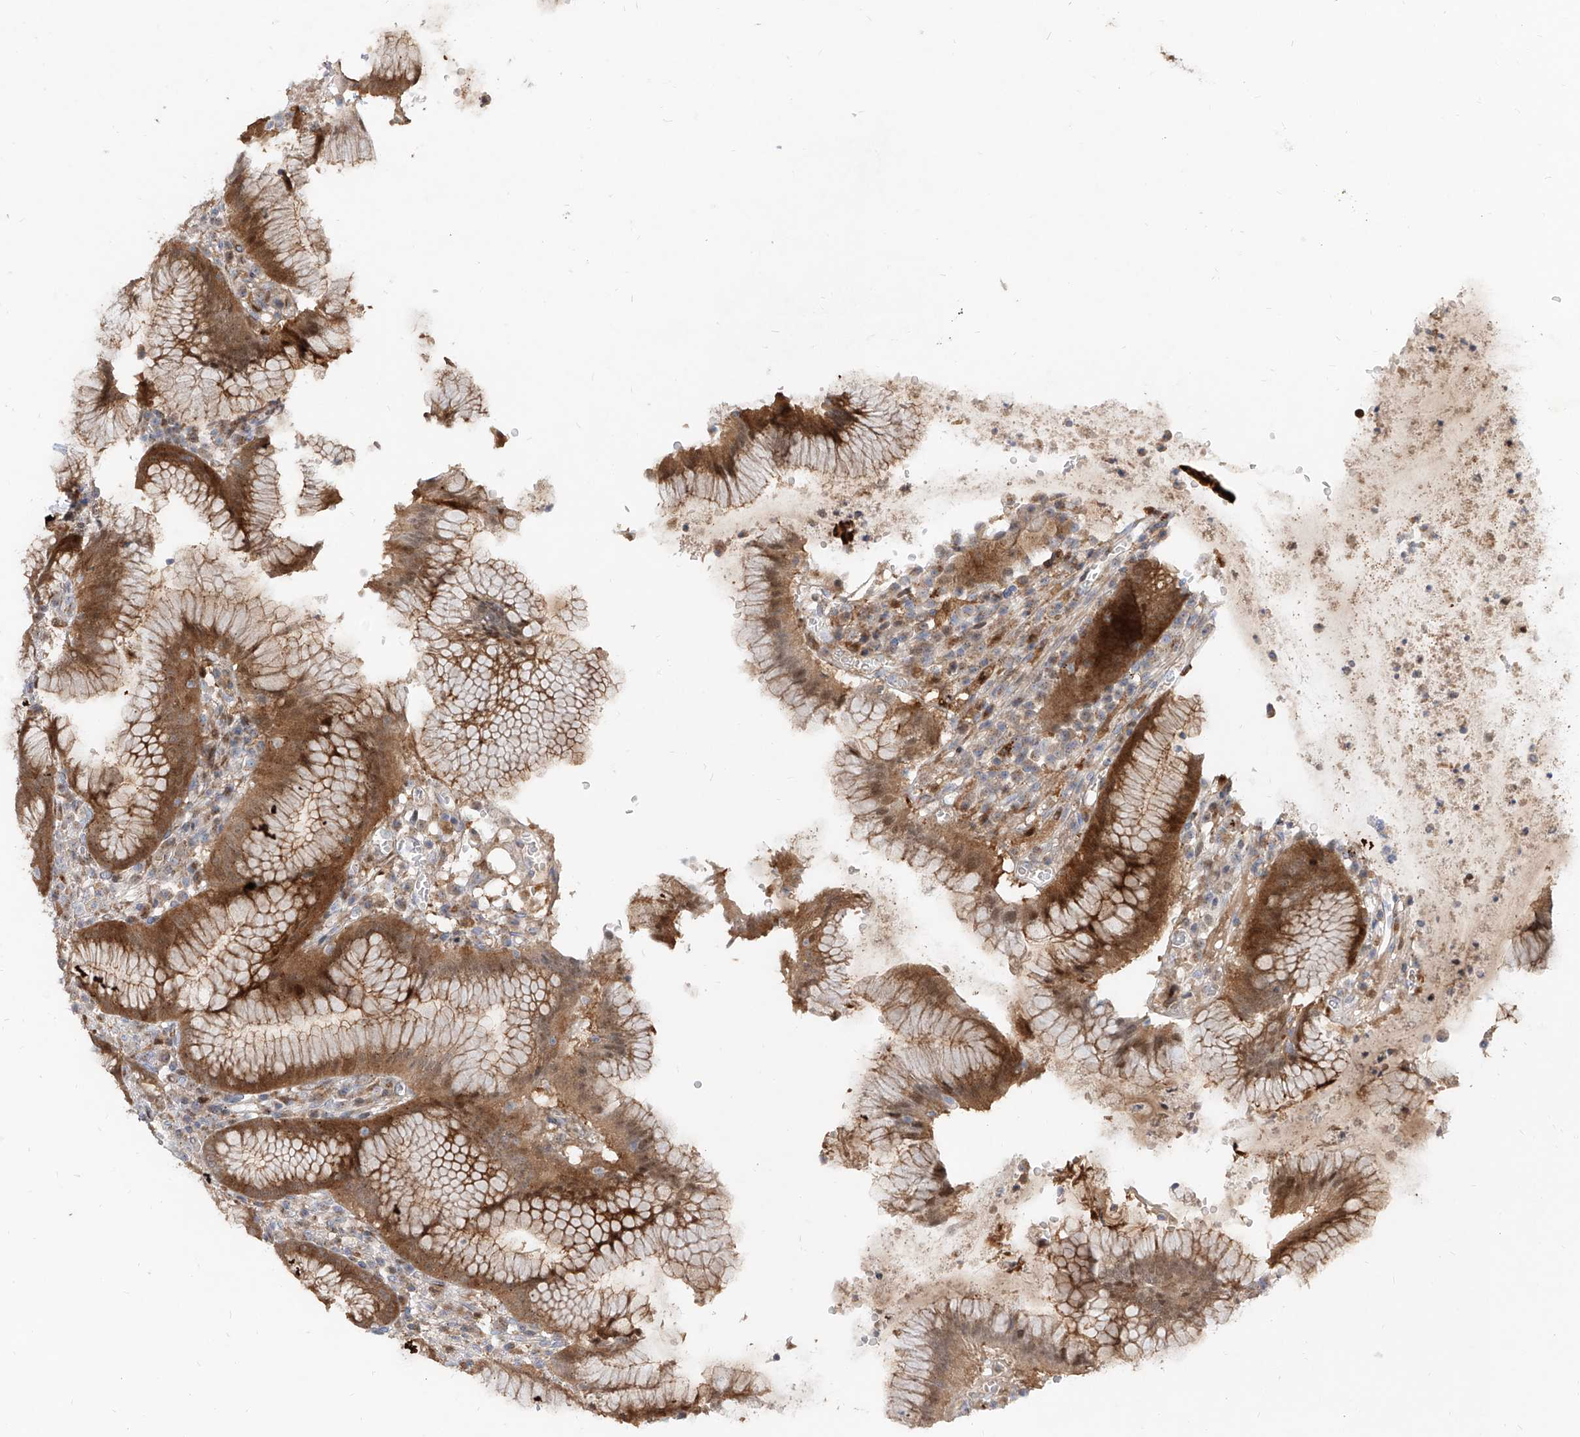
{"staining": {"intensity": "moderate", "quantity": "25%-75%", "location": "cytoplasmic/membranous,nuclear"}, "tissue": "stomach", "cell_type": "Glandular cells", "image_type": "normal", "snomed": [{"axis": "morphology", "description": "Normal tissue, NOS"}, {"axis": "topography", "description": "Stomach"}], "caption": "Immunohistochemistry (IHC) (DAB (3,3'-diaminobenzidine)) staining of benign human stomach exhibits moderate cytoplasmic/membranous,nuclear protein positivity in about 25%-75% of glandular cells. (DAB IHC with brightfield microscopy, high magnification).", "gene": "KYNU", "patient": {"sex": "male", "age": 55}}